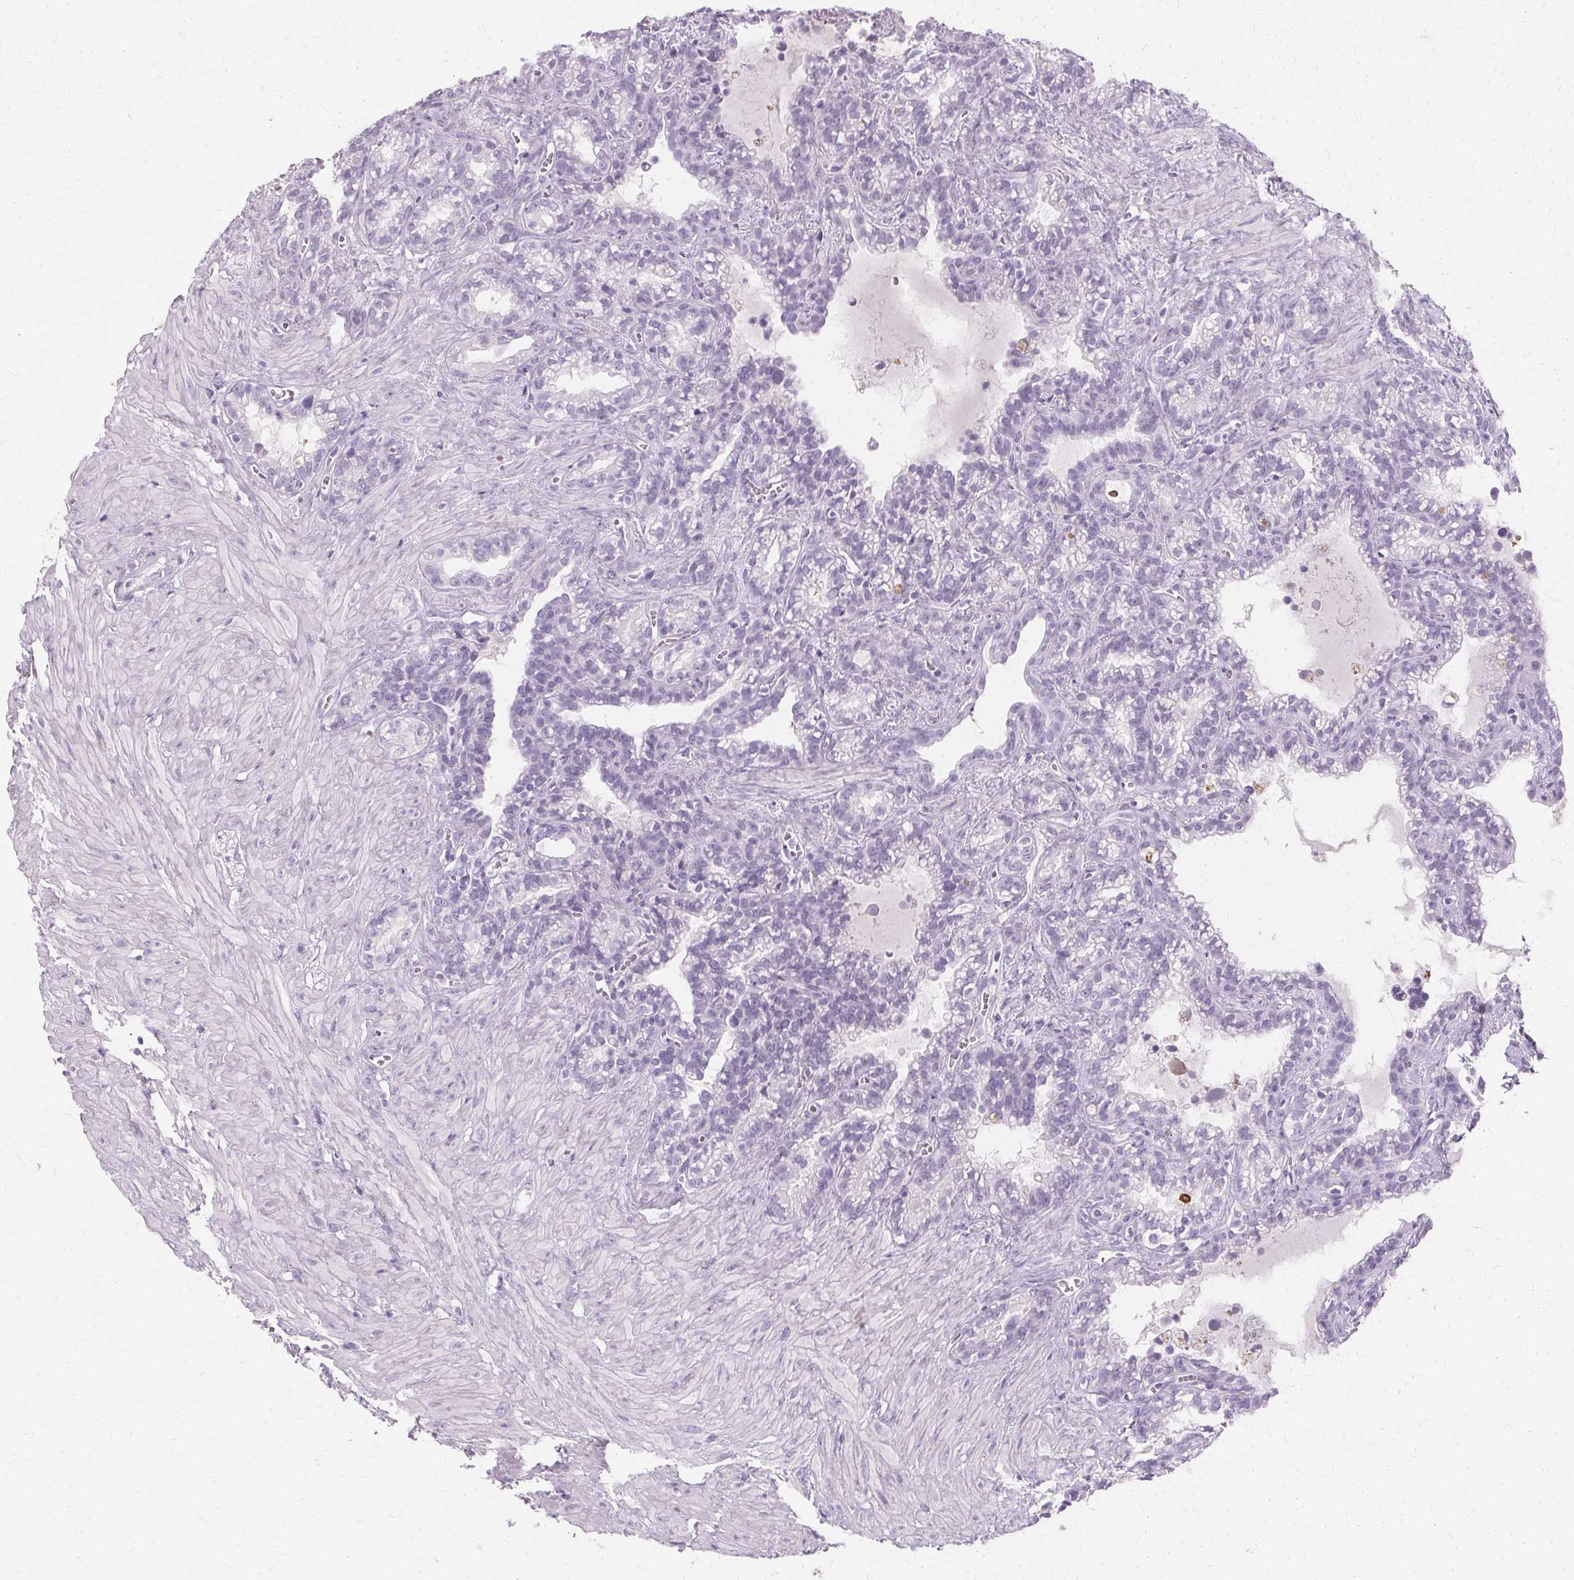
{"staining": {"intensity": "negative", "quantity": "none", "location": "none"}, "tissue": "seminal vesicle", "cell_type": "Glandular cells", "image_type": "normal", "snomed": [{"axis": "morphology", "description": "Normal tissue, NOS"}, {"axis": "topography", "description": "Seminal veicle"}], "caption": "Immunohistochemistry (IHC) micrograph of benign seminal vesicle: seminal vesicle stained with DAB (3,3'-diaminobenzidine) exhibits no significant protein staining in glandular cells. Brightfield microscopy of immunohistochemistry stained with DAB (brown) and hematoxylin (blue), captured at high magnification.", "gene": "KRT6A", "patient": {"sex": "male", "age": 76}}